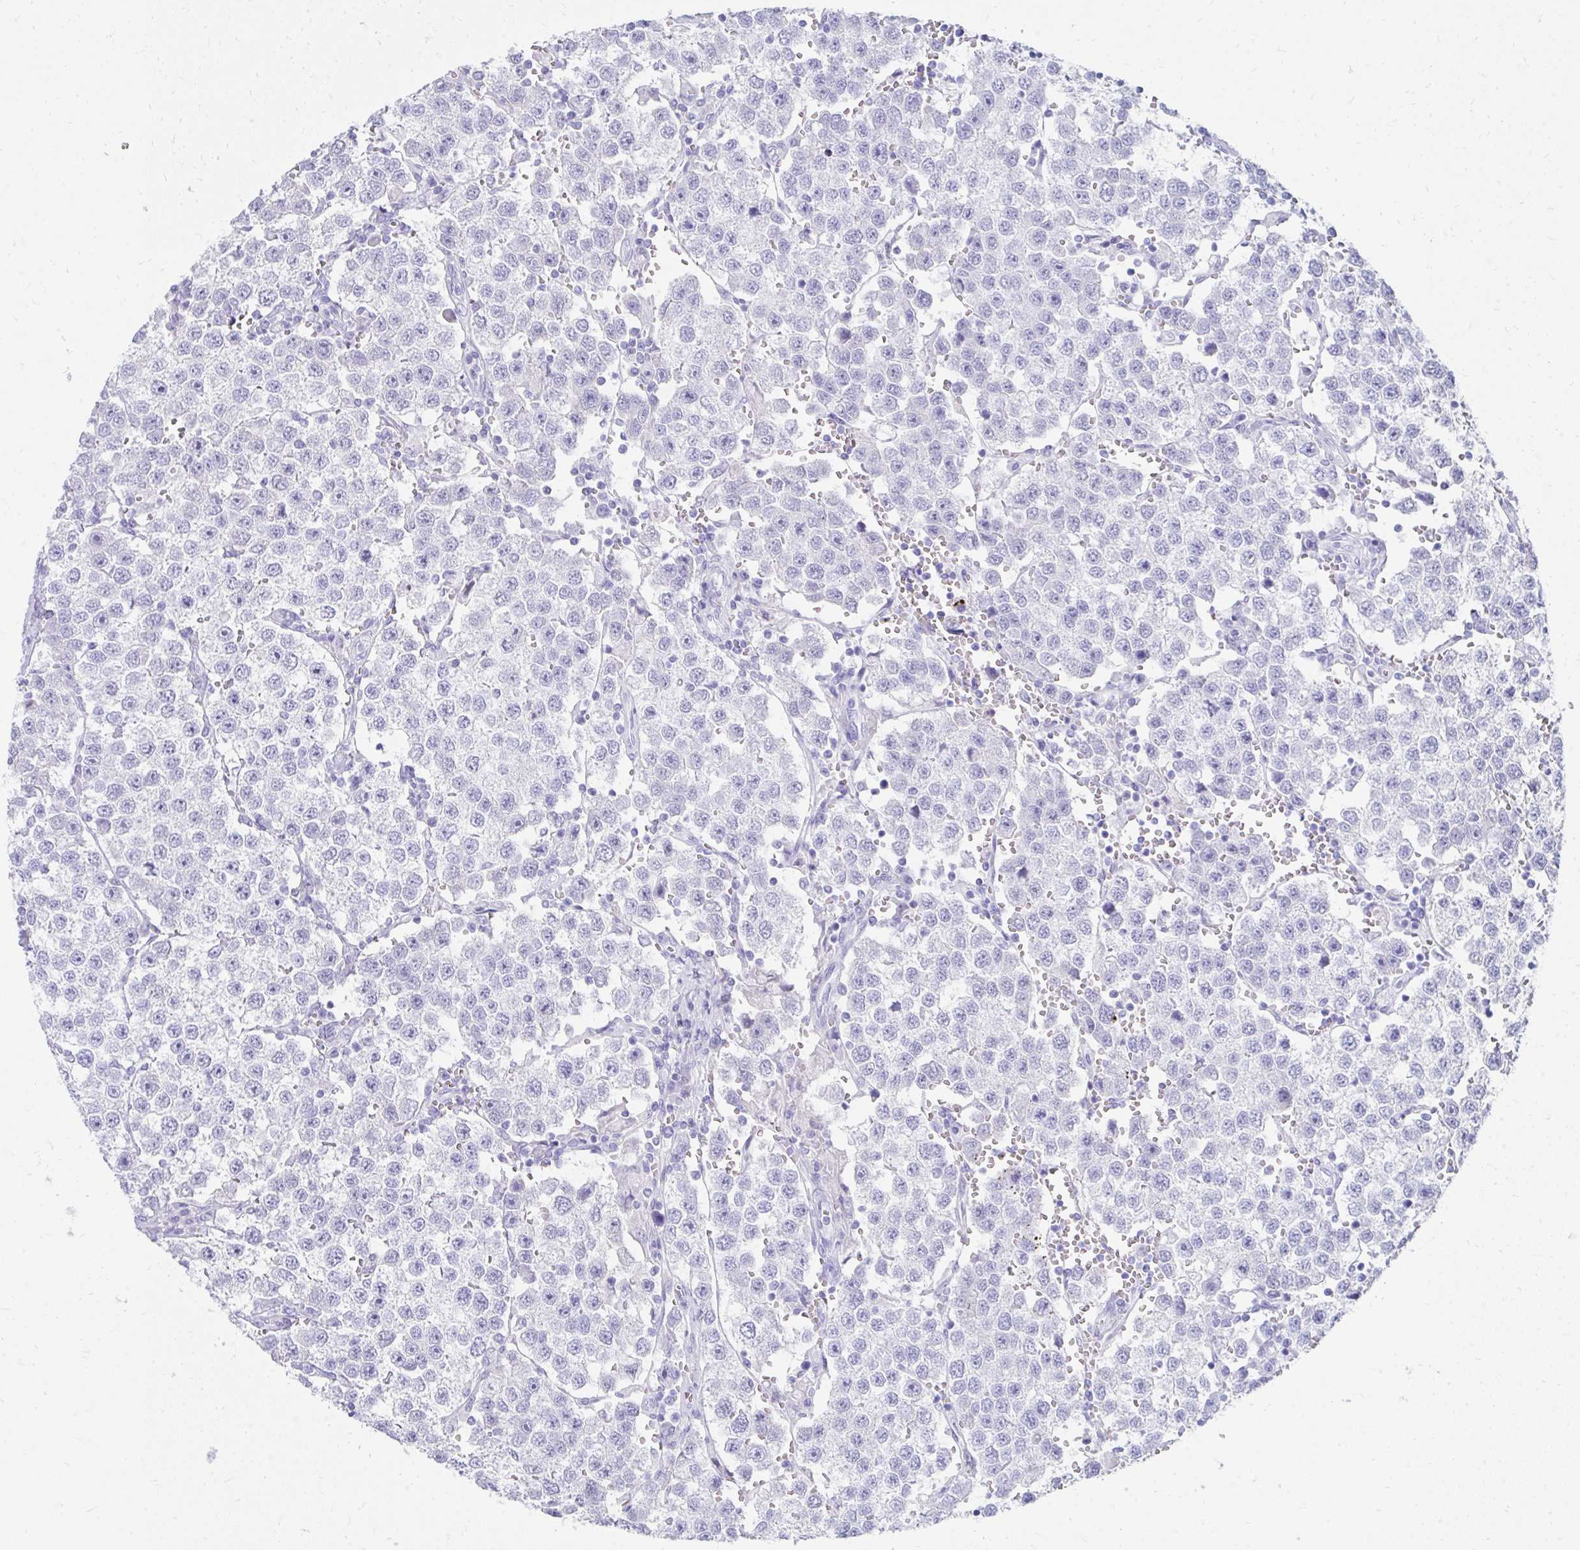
{"staining": {"intensity": "negative", "quantity": "none", "location": "none"}, "tissue": "testis cancer", "cell_type": "Tumor cells", "image_type": "cancer", "snomed": [{"axis": "morphology", "description": "Seminoma, NOS"}, {"axis": "topography", "description": "Testis"}], "caption": "High power microscopy histopathology image of an IHC image of seminoma (testis), revealing no significant expression in tumor cells.", "gene": "SEC14L3", "patient": {"sex": "male", "age": 37}}